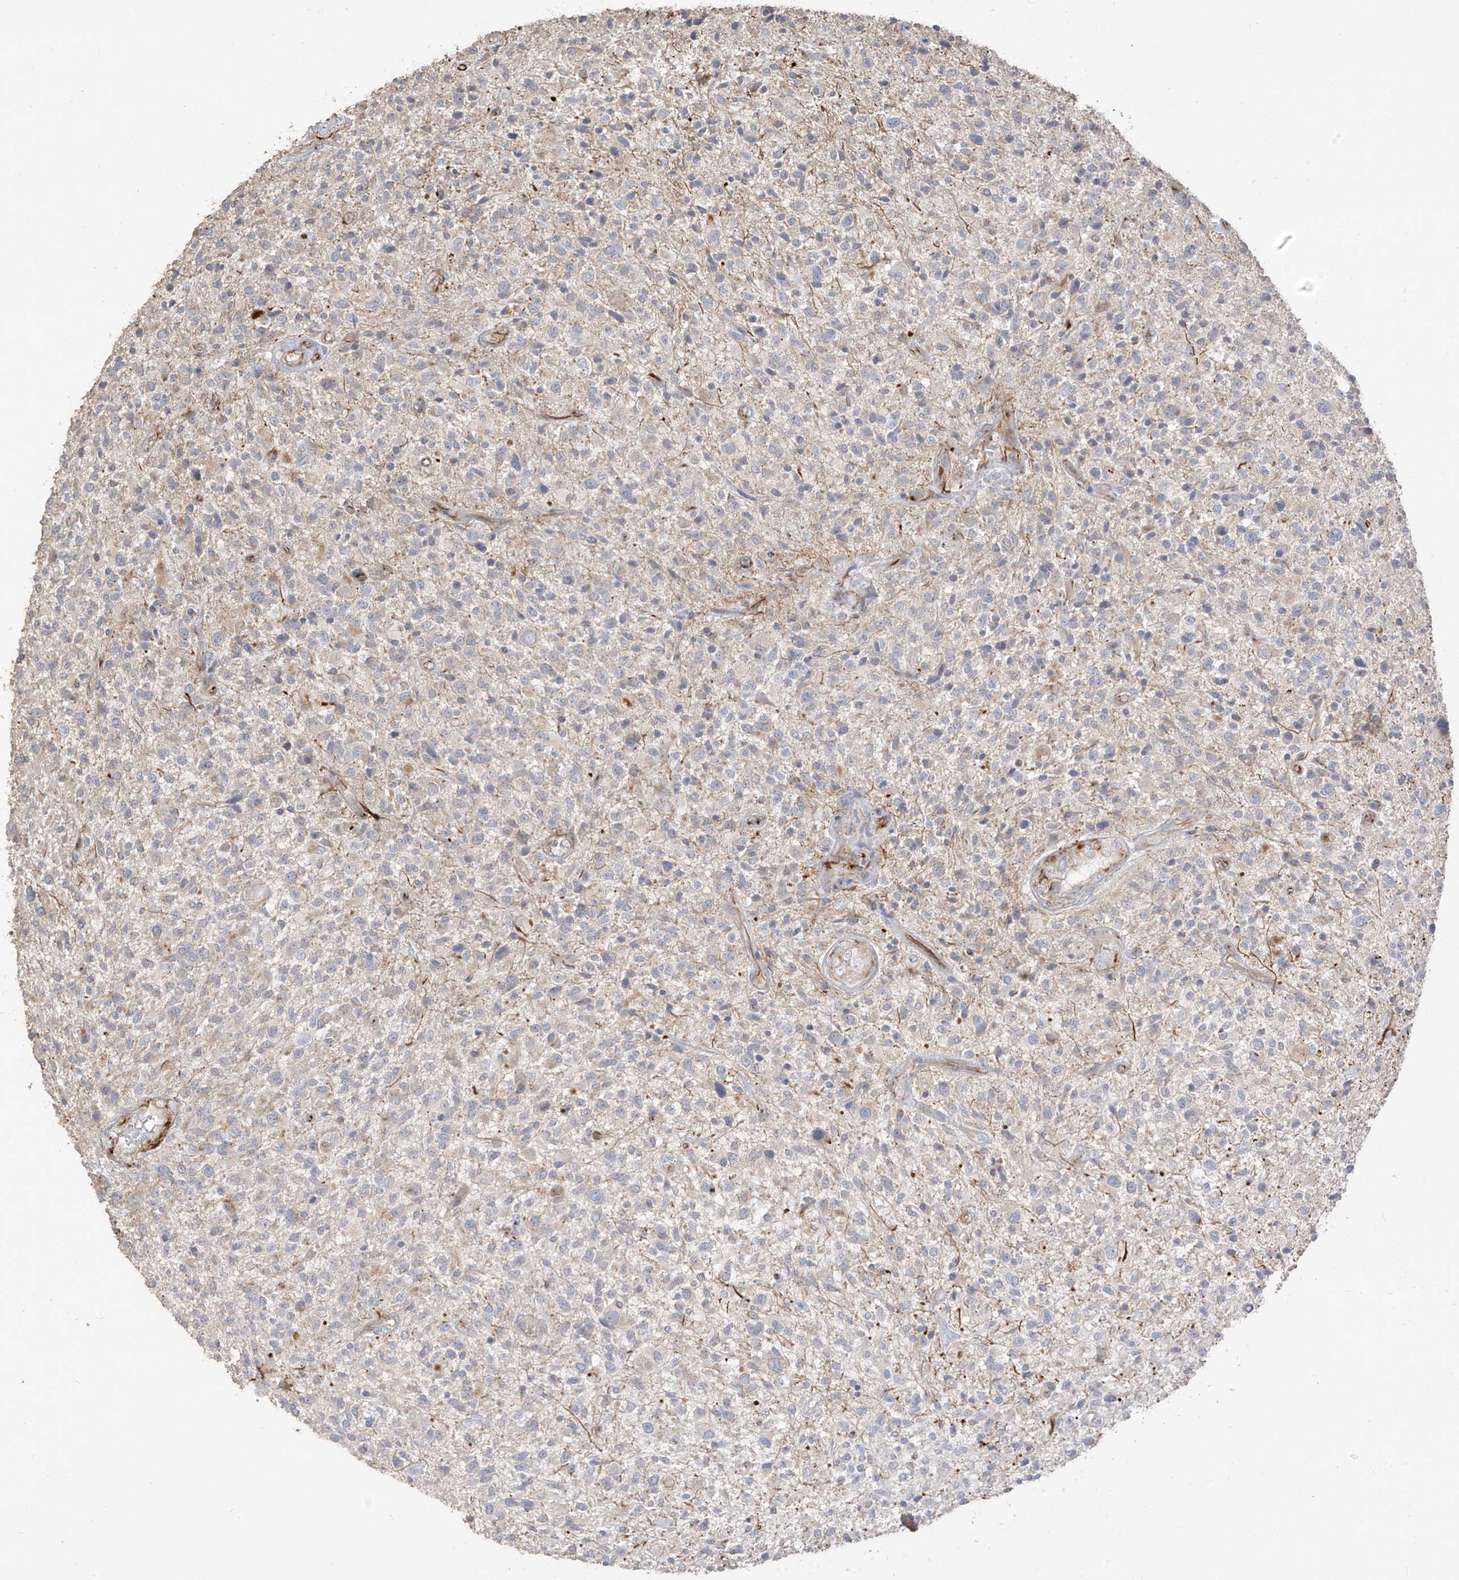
{"staining": {"intensity": "negative", "quantity": "none", "location": "none"}, "tissue": "glioma", "cell_type": "Tumor cells", "image_type": "cancer", "snomed": [{"axis": "morphology", "description": "Glioma, malignant, High grade"}, {"axis": "topography", "description": "Brain"}], "caption": "An IHC image of malignant glioma (high-grade) is shown. There is no staining in tumor cells of malignant glioma (high-grade).", "gene": "DCDC2", "patient": {"sex": "male", "age": 47}}